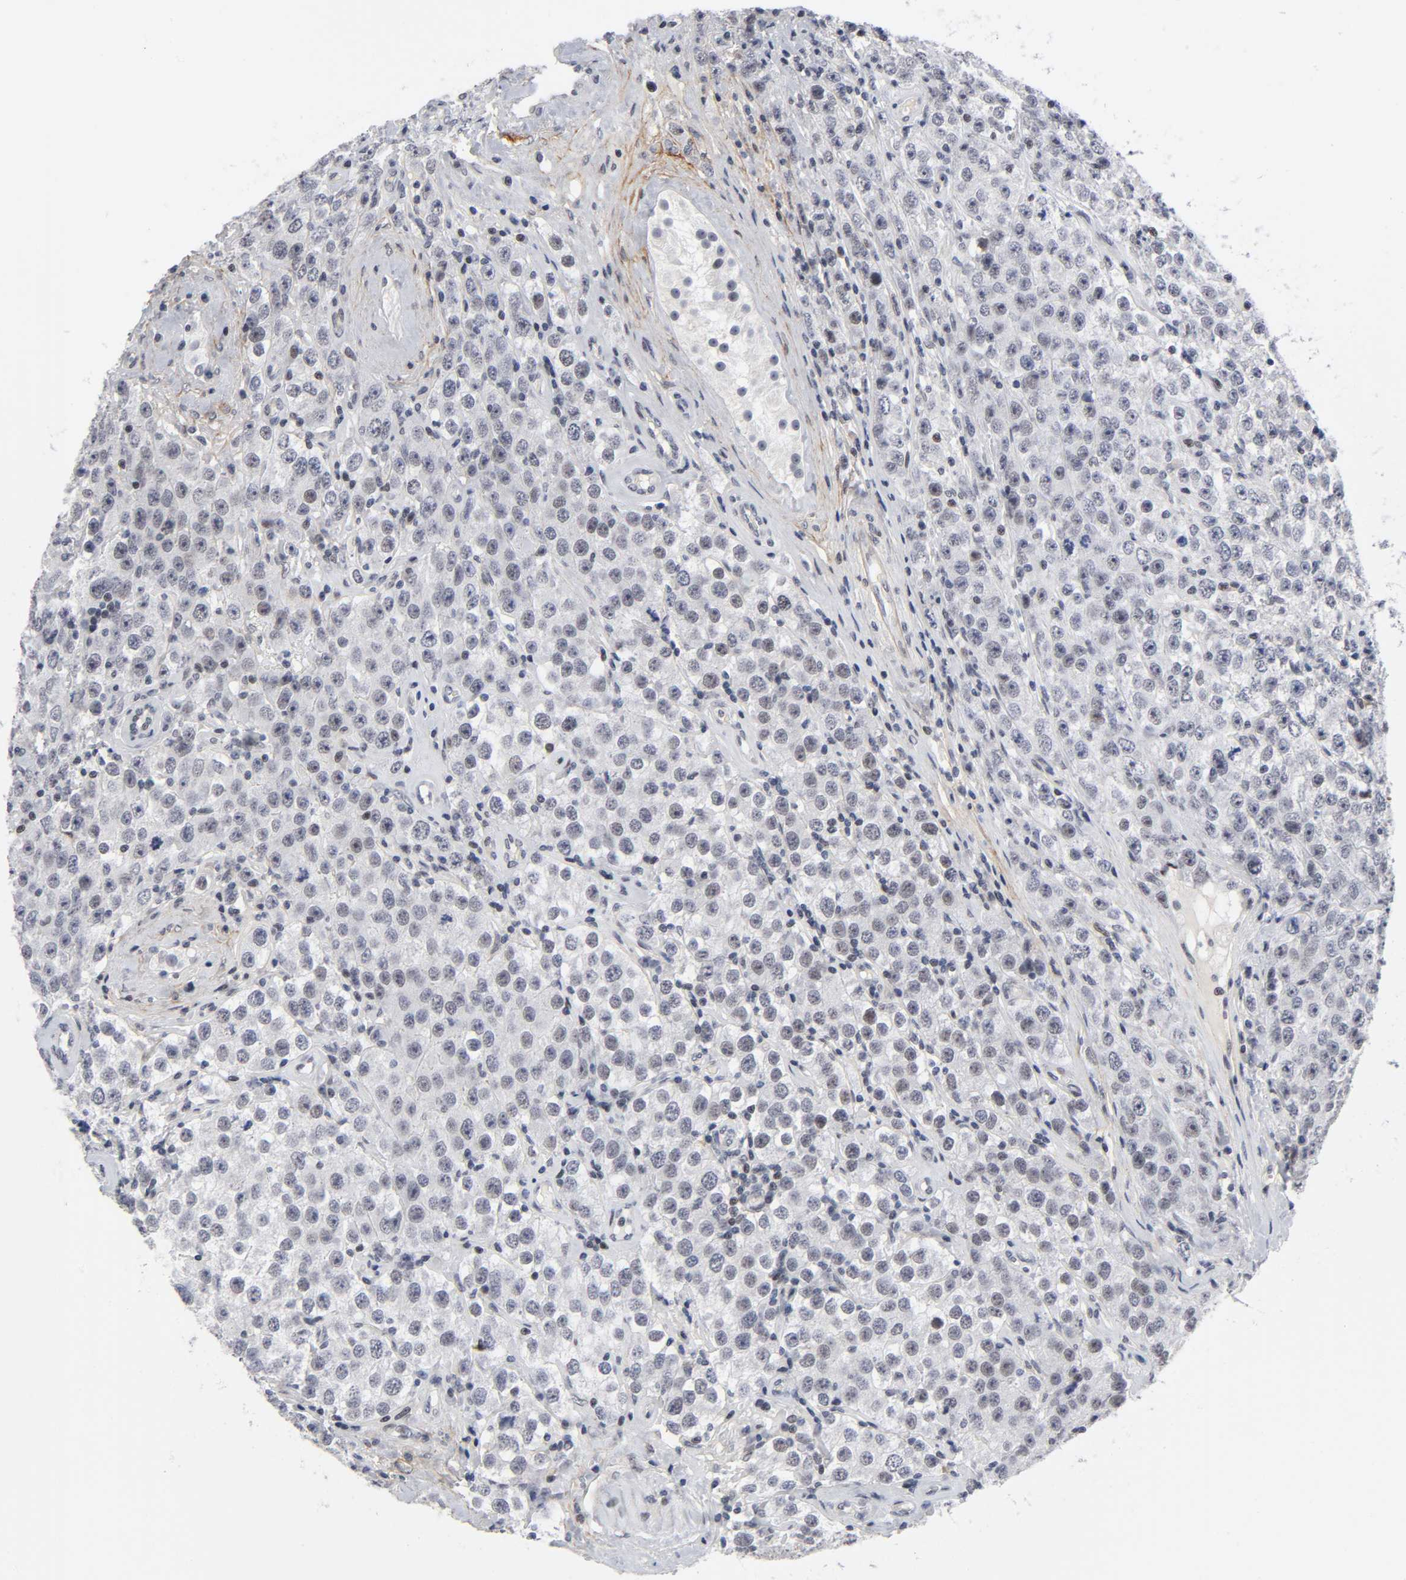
{"staining": {"intensity": "negative", "quantity": "none", "location": "none"}, "tissue": "testis cancer", "cell_type": "Tumor cells", "image_type": "cancer", "snomed": [{"axis": "morphology", "description": "Seminoma, NOS"}, {"axis": "topography", "description": "Testis"}], "caption": "The IHC image has no significant positivity in tumor cells of seminoma (testis) tissue.", "gene": "DIDO1", "patient": {"sex": "male", "age": 52}}